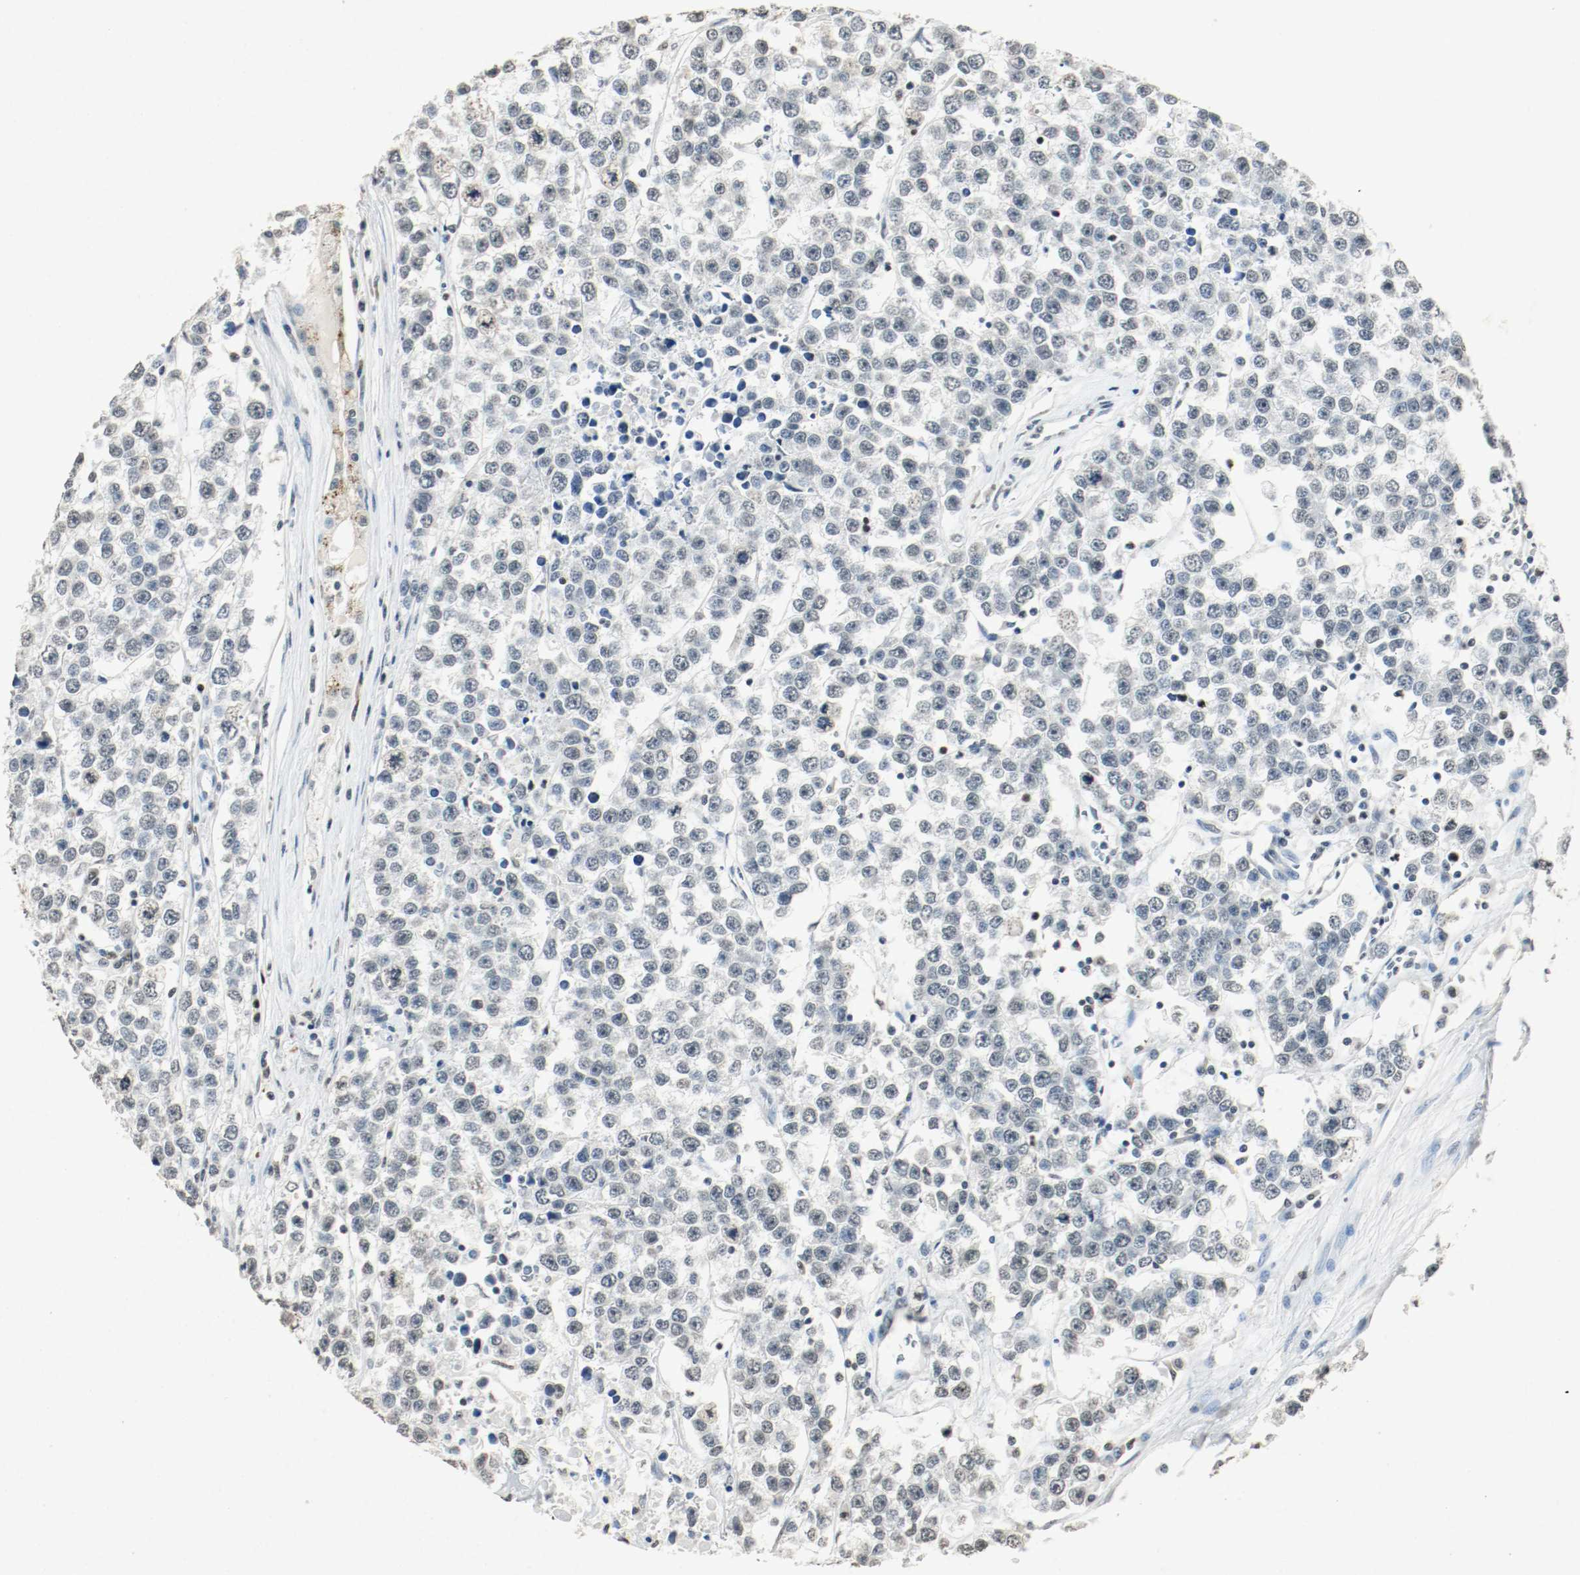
{"staining": {"intensity": "weak", "quantity": "25%-75%", "location": "nuclear"}, "tissue": "testis cancer", "cell_type": "Tumor cells", "image_type": "cancer", "snomed": [{"axis": "morphology", "description": "Seminoma, NOS"}, {"axis": "morphology", "description": "Carcinoma, Embryonal, NOS"}, {"axis": "topography", "description": "Testis"}], "caption": "IHC staining of seminoma (testis), which shows low levels of weak nuclear positivity in approximately 25%-75% of tumor cells indicating weak nuclear protein staining. The staining was performed using DAB (brown) for protein detection and nuclei were counterstained in hematoxylin (blue).", "gene": "DNMT1", "patient": {"sex": "male", "age": 52}}